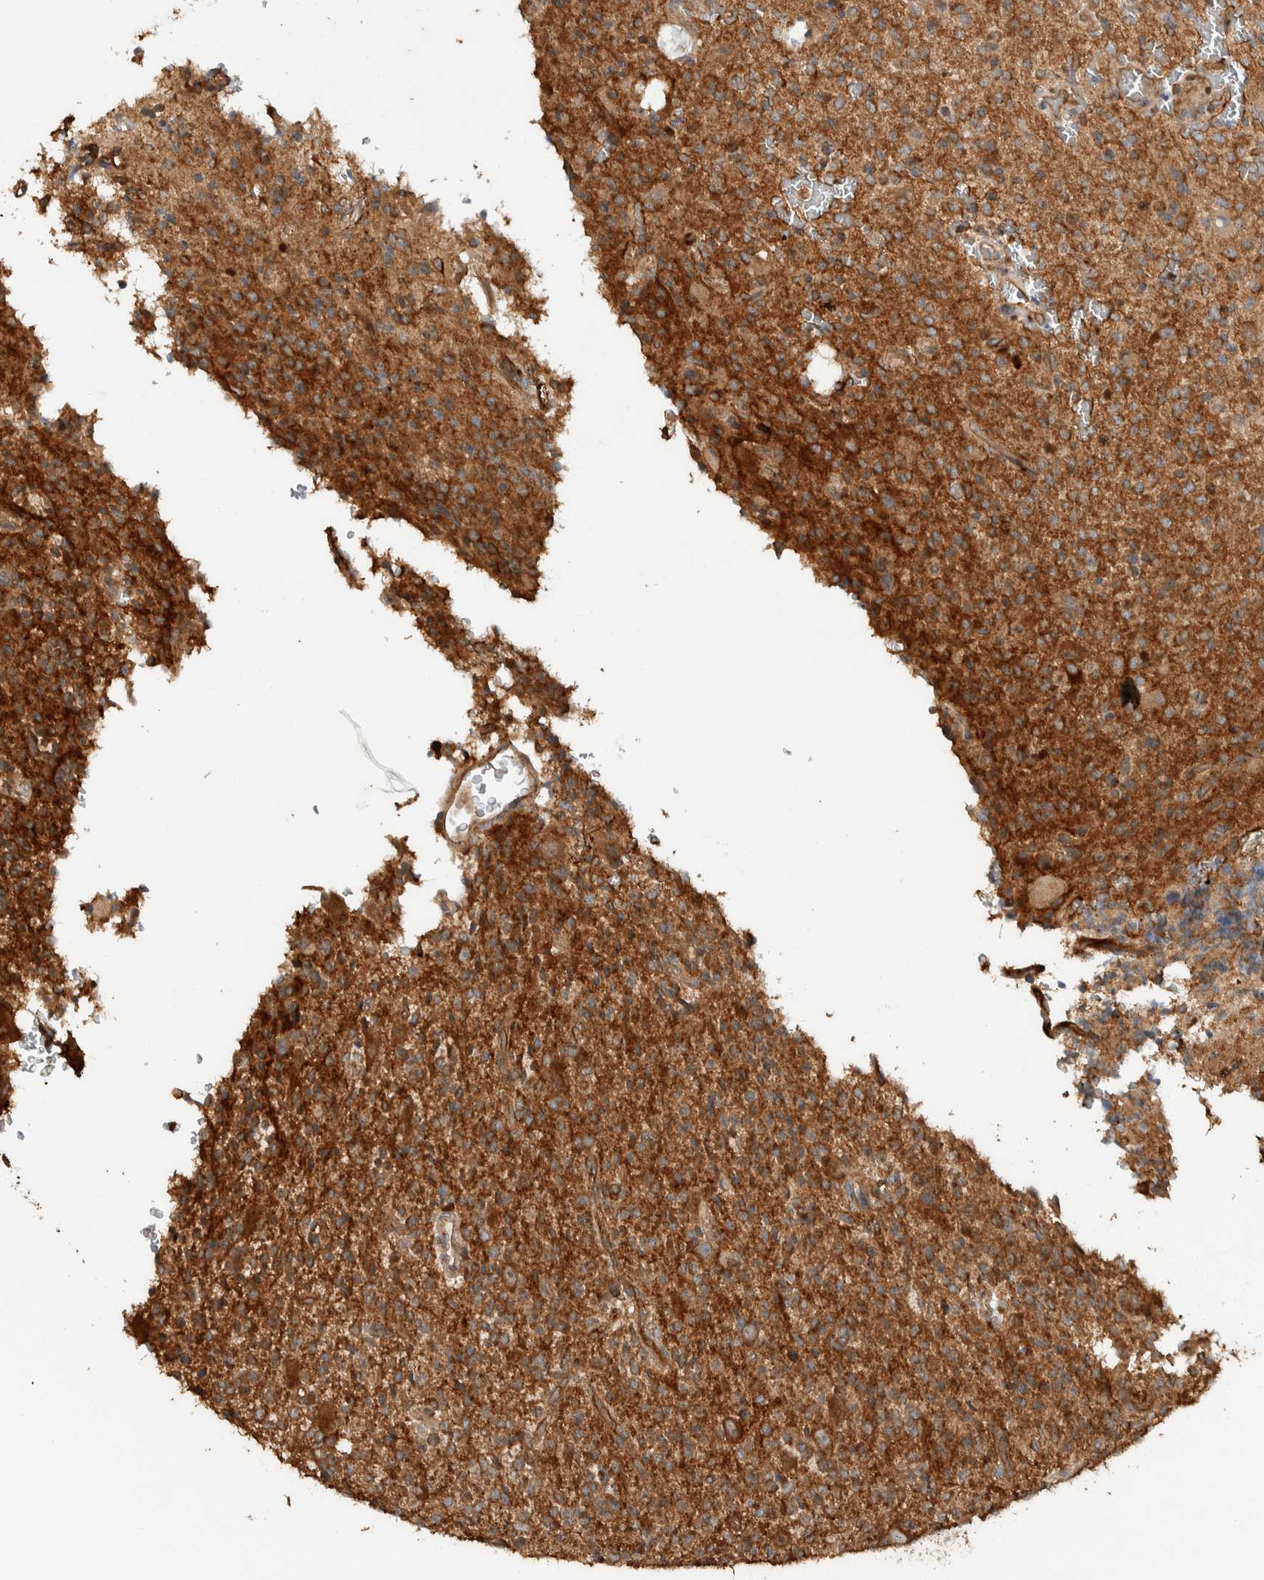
{"staining": {"intensity": "strong", "quantity": ">75%", "location": "cytoplasmic/membranous"}, "tissue": "glioma", "cell_type": "Tumor cells", "image_type": "cancer", "snomed": [{"axis": "morphology", "description": "Glioma, malignant, High grade"}, {"axis": "topography", "description": "Brain"}], "caption": "An IHC image of neoplastic tissue is shown. Protein staining in brown shows strong cytoplasmic/membranous positivity in glioma within tumor cells.", "gene": "VPS53", "patient": {"sex": "male", "age": 34}}